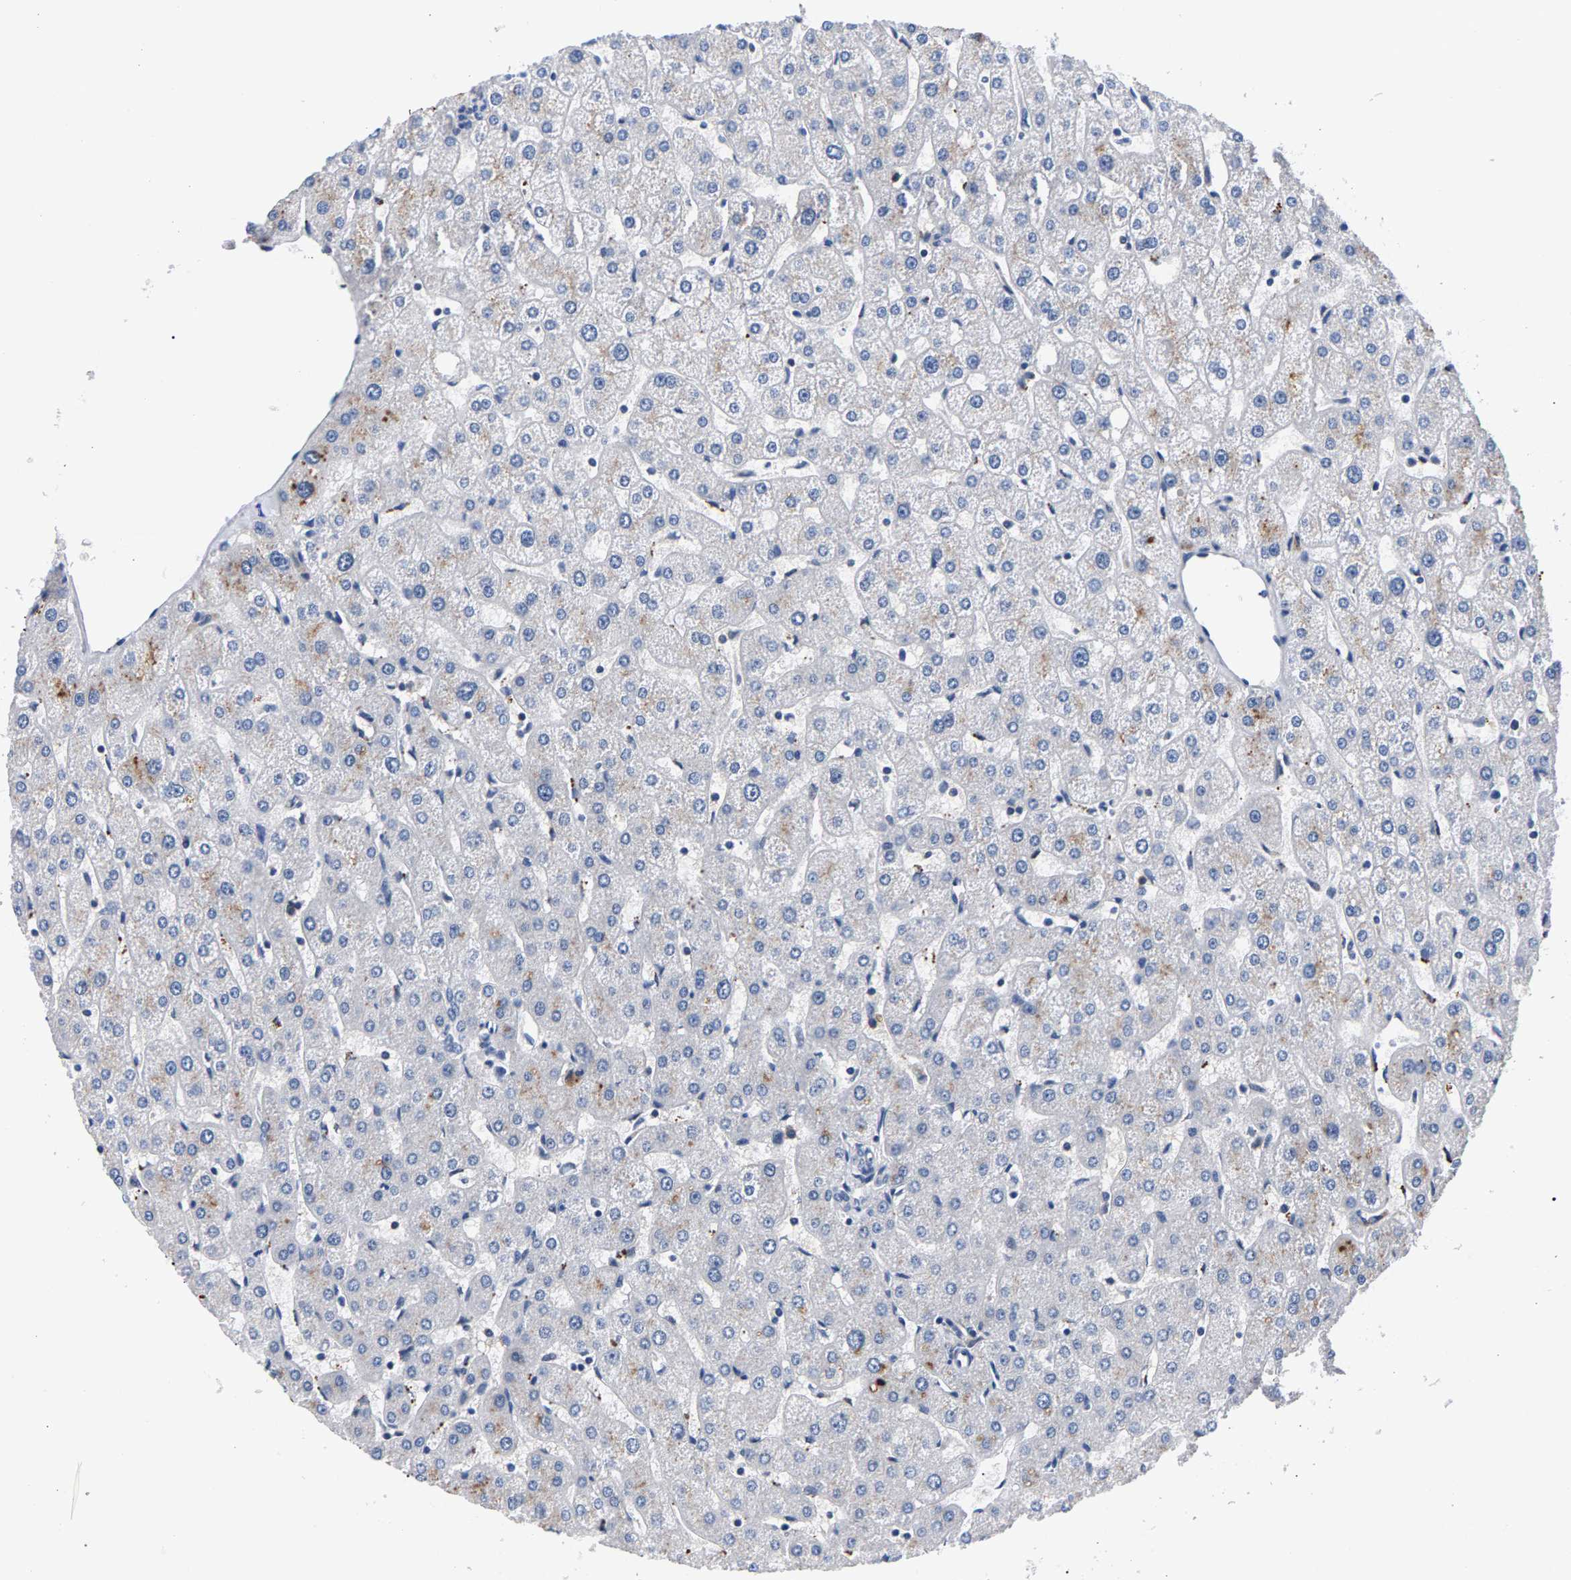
{"staining": {"intensity": "negative", "quantity": "none", "location": "none"}, "tissue": "liver", "cell_type": "Cholangiocytes", "image_type": "normal", "snomed": [{"axis": "morphology", "description": "Normal tissue, NOS"}, {"axis": "topography", "description": "Liver"}], "caption": "A high-resolution micrograph shows IHC staining of unremarkable liver, which reveals no significant expression in cholangiocytes.", "gene": "P2RY4", "patient": {"sex": "male", "age": 67}}